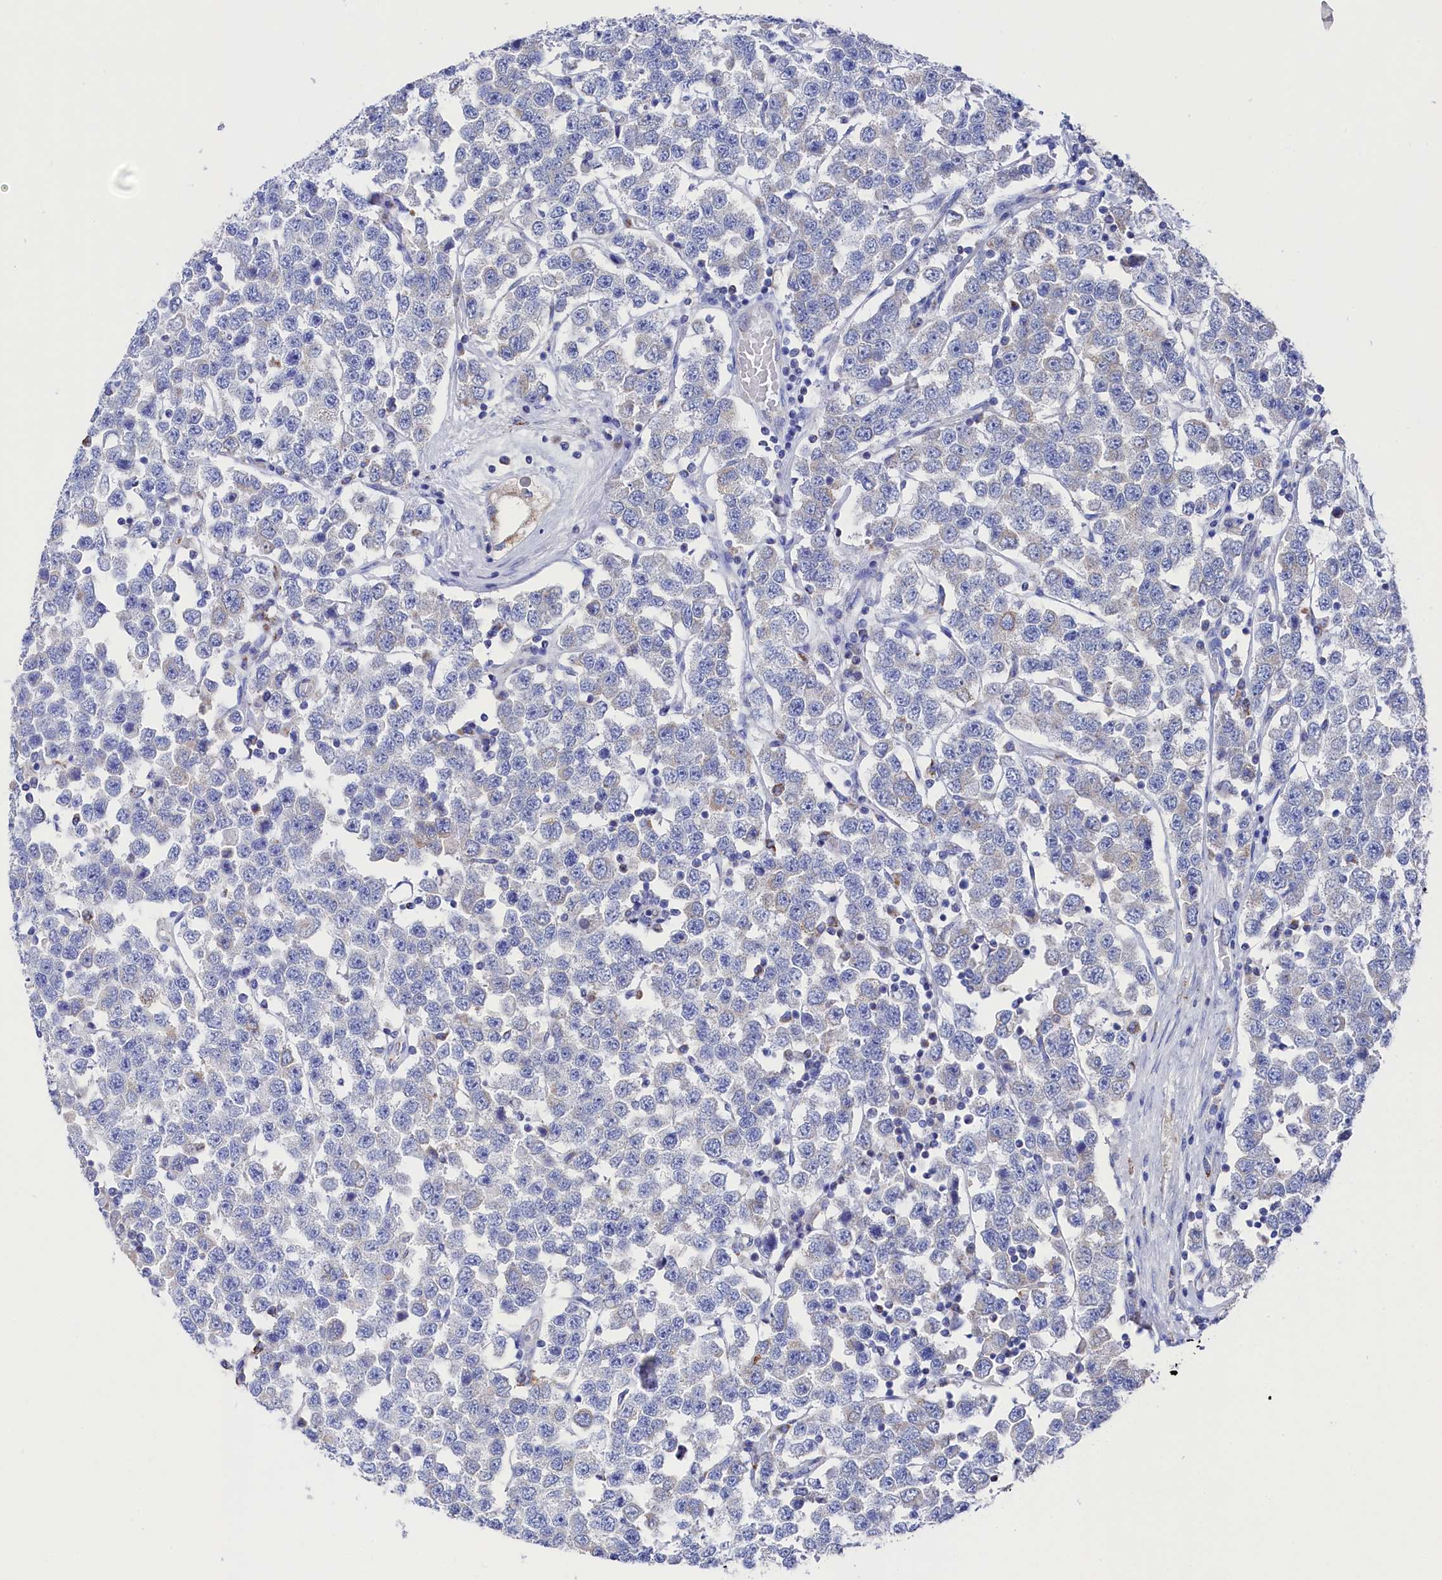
{"staining": {"intensity": "negative", "quantity": "none", "location": "none"}, "tissue": "testis cancer", "cell_type": "Tumor cells", "image_type": "cancer", "snomed": [{"axis": "morphology", "description": "Seminoma, NOS"}, {"axis": "topography", "description": "Testis"}], "caption": "An image of human seminoma (testis) is negative for staining in tumor cells.", "gene": "MMAB", "patient": {"sex": "male", "age": 28}}